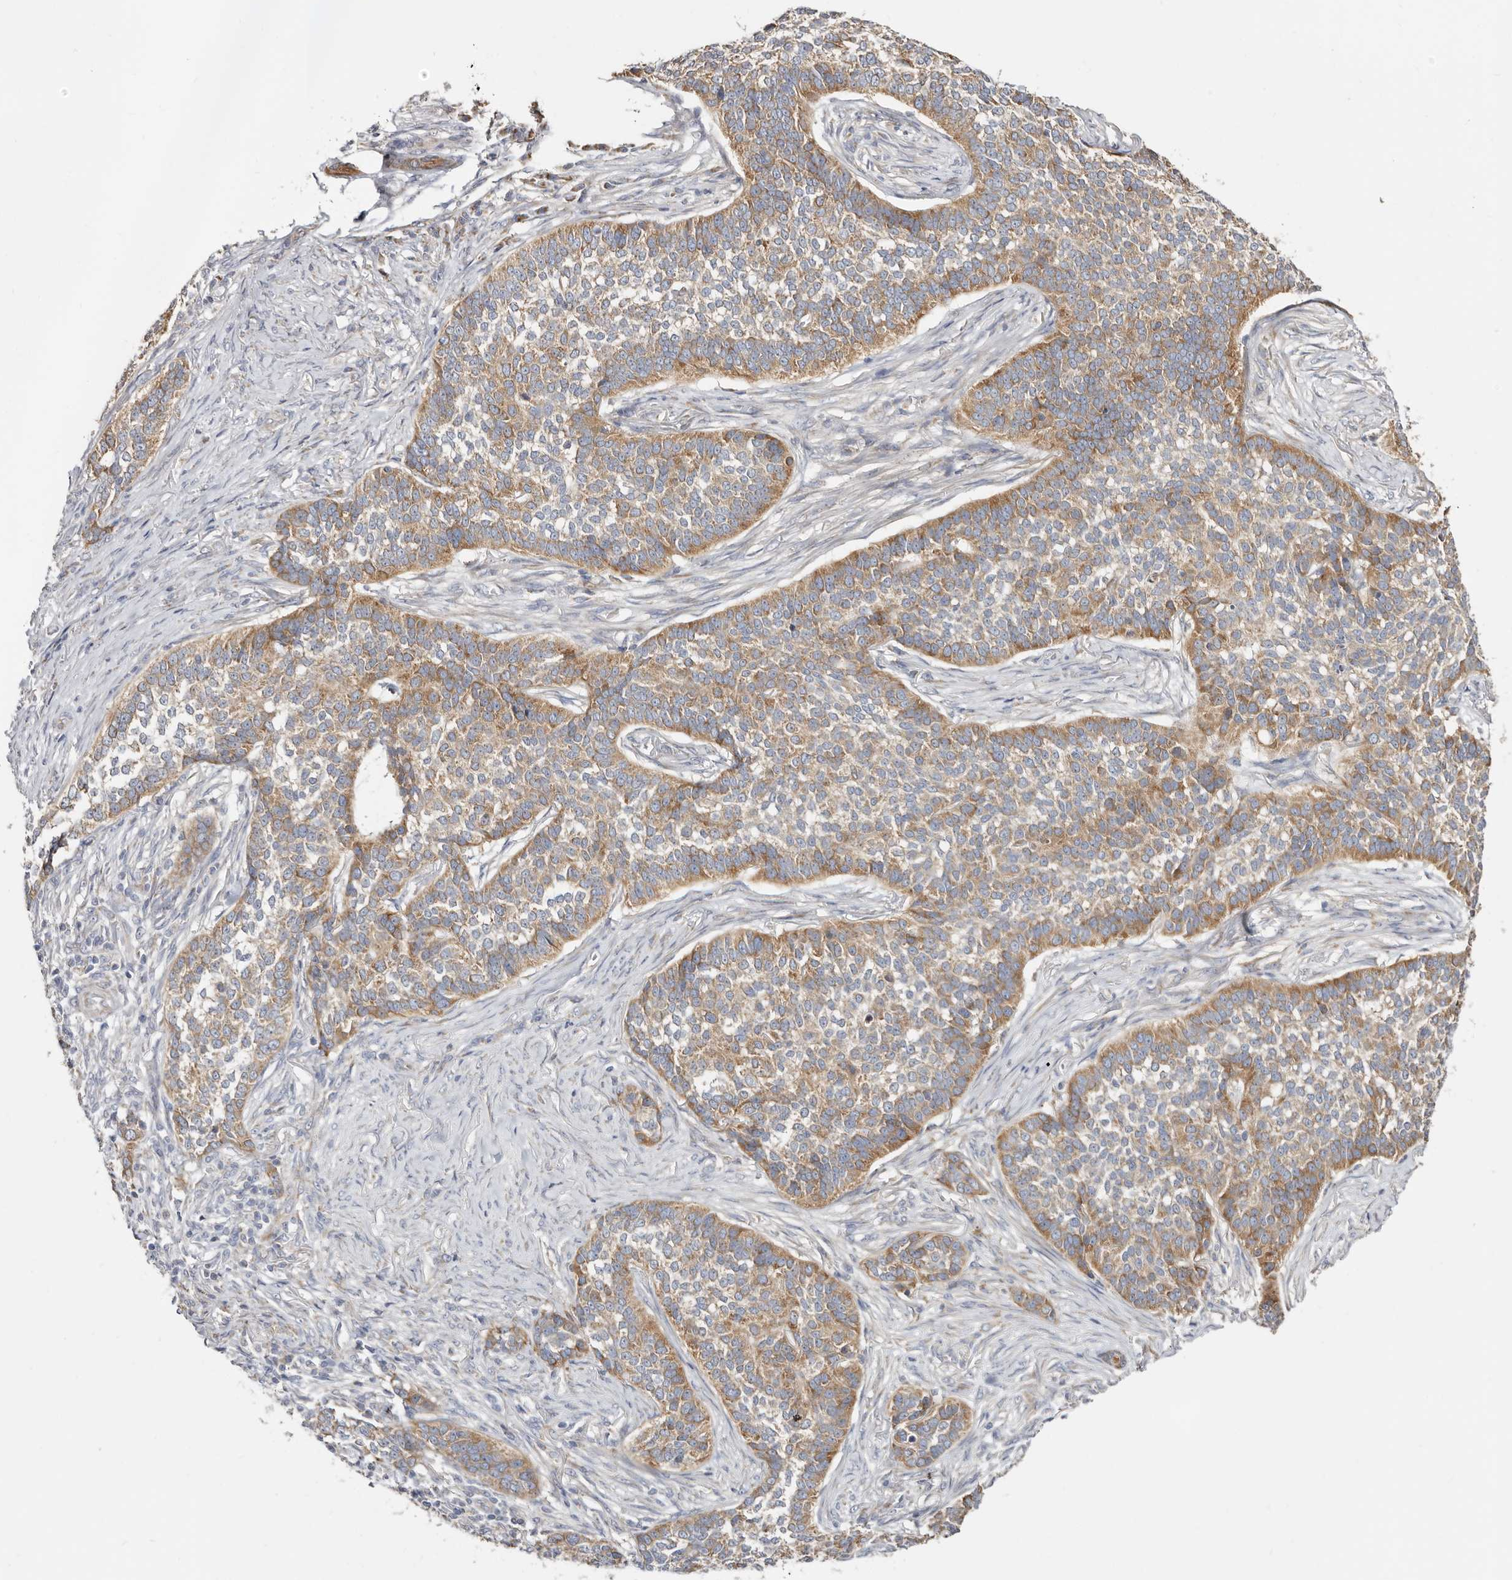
{"staining": {"intensity": "moderate", "quantity": ">75%", "location": "cytoplasmic/membranous"}, "tissue": "skin cancer", "cell_type": "Tumor cells", "image_type": "cancer", "snomed": [{"axis": "morphology", "description": "Basal cell carcinoma"}, {"axis": "topography", "description": "Skin"}], "caption": "Basal cell carcinoma (skin) tissue exhibits moderate cytoplasmic/membranous expression in about >75% of tumor cells, visualized by immunohistochemistry. (Brightfield microscopy of DAB IHC at high magnification).", "gene": "BAIAP2L1", "patient": {"sex": "male", "age": 85}}